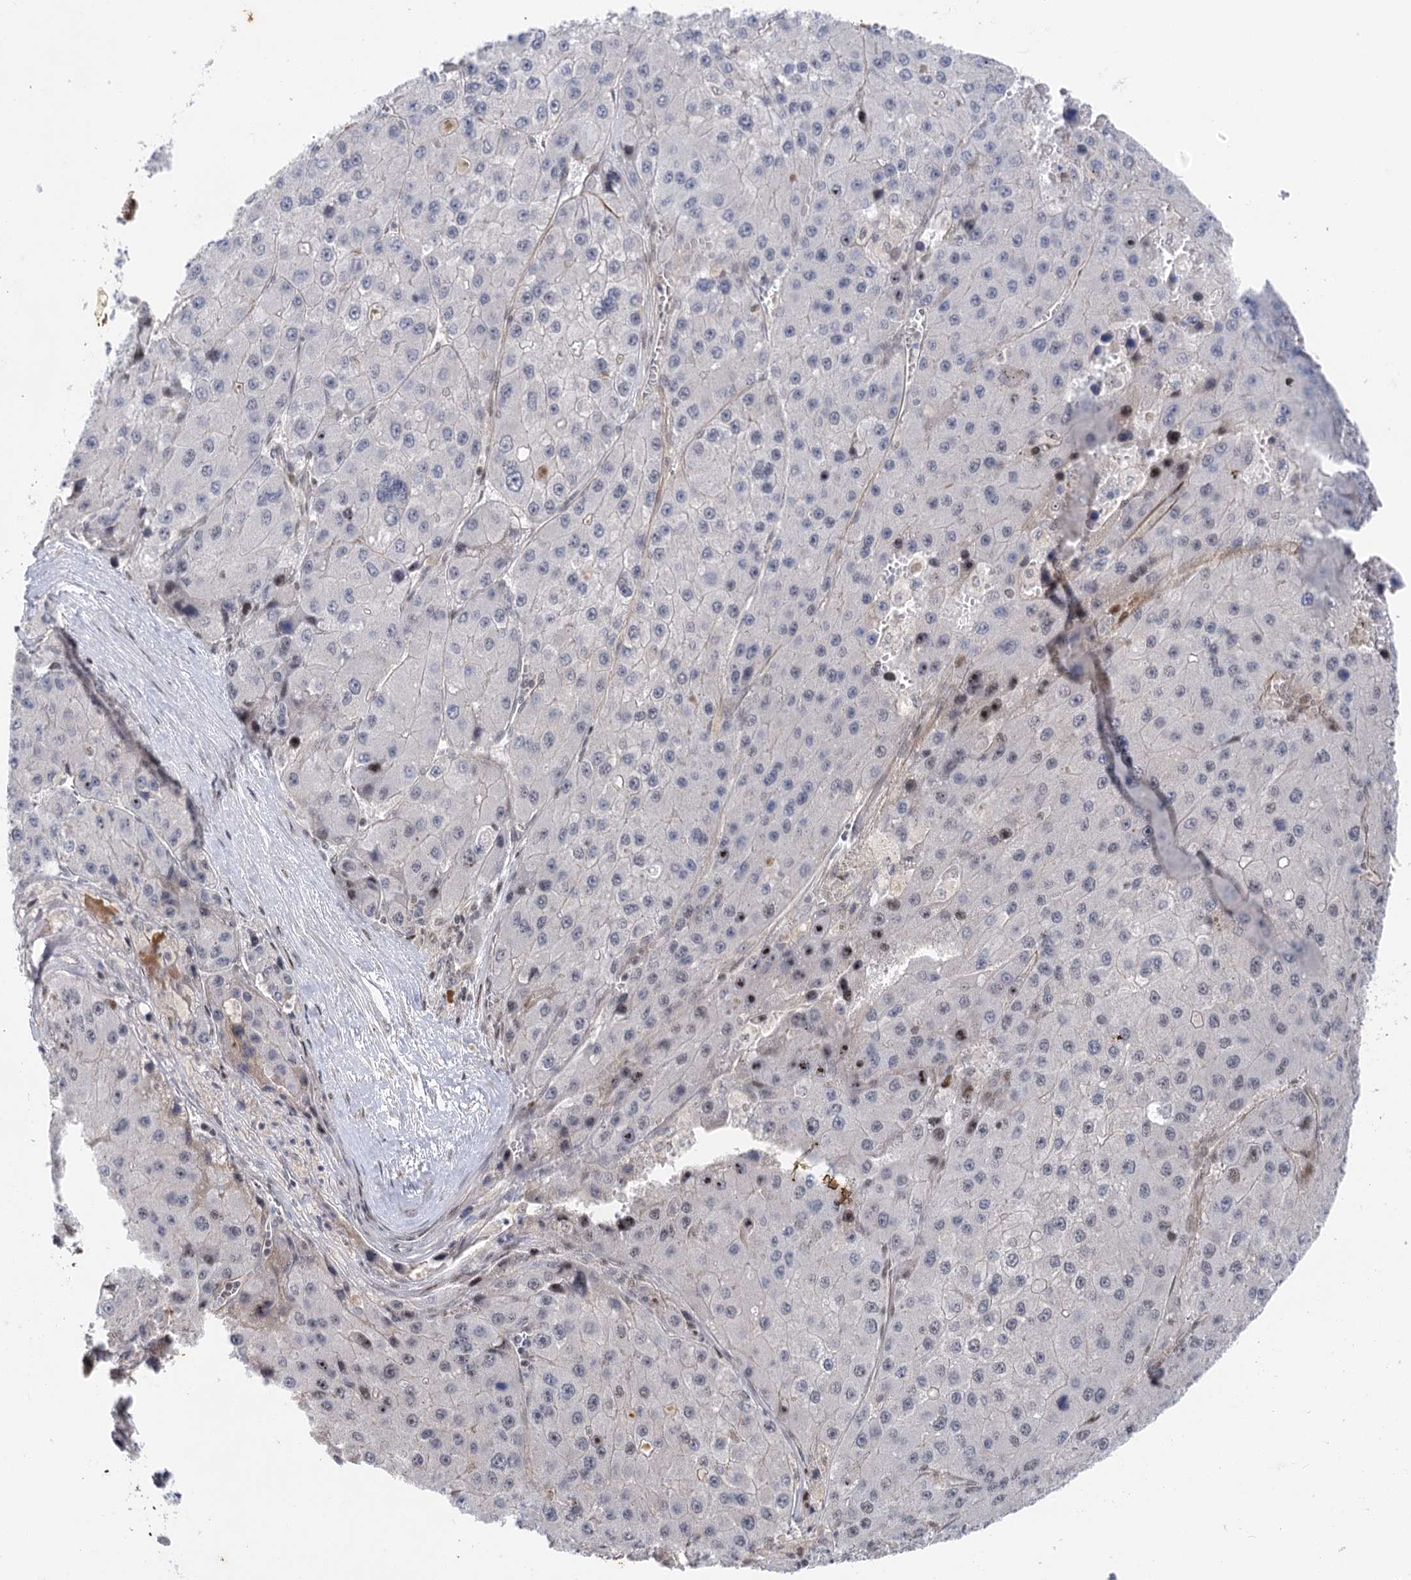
{"staining": {"intensity": "moderate", "quantity": "<25%", "location": "nuclear"}, "tissue": "liver cancer", "cell_type": "Tumor cells", "image_type": "cancer", "snomed": [{"axis": "morphology", "description": "Carcinoma, Hepatocellular, NOS"}, {"axis": "topography", "description": "Liver"}], "caption": "Moderate nuclear protein positivity is present in approximately <25% of tumor cells in hepatocellular carcinoma (liver). The protein of interest is shown in brown color, while the nuclei are stained blue.", "gene": "IL11RA", "patient": {"sex": "female", "age": 73}}